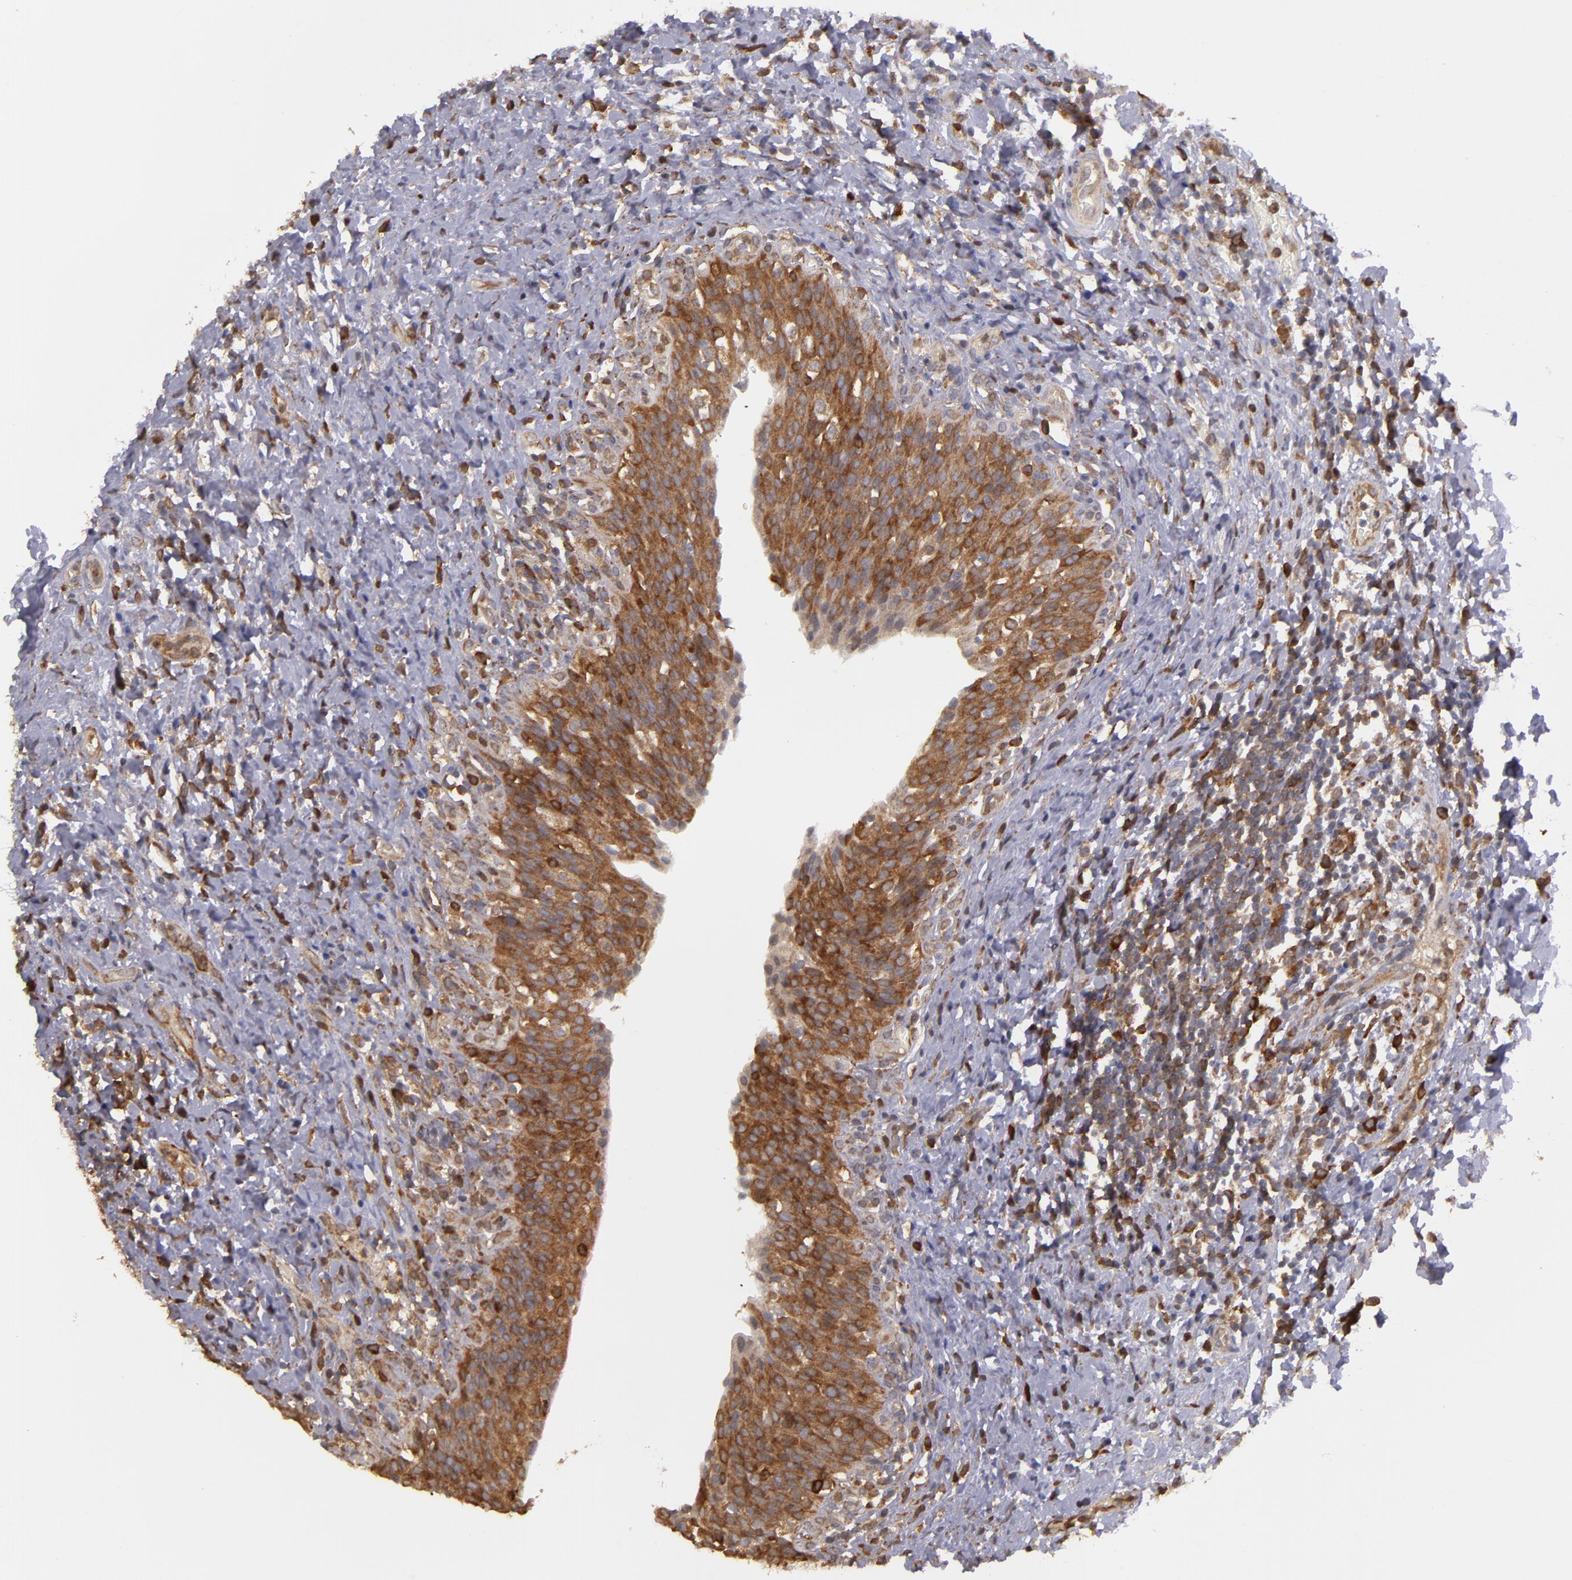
{"staining": {"intensity": "strong", "quantity": ">75%", "location": "cytoplasmic/membranous"}, "tissue": "urinary bladder", "cell_type": "Urothelial cells", "image_type": "normal", "snomed": [{"axis": "morphology", "description": "Normal tissue, NOS"}, {"axis": "topography", "description": "Urinary bladder"}], "caption": "Human urinary bladder stained with a brown dye displays strong cytoplasmic/membranous positive staining in about >75% of urothelial cells.", "gene": "MTHFD1", "patient": {"sex": "male", "age": 51}}